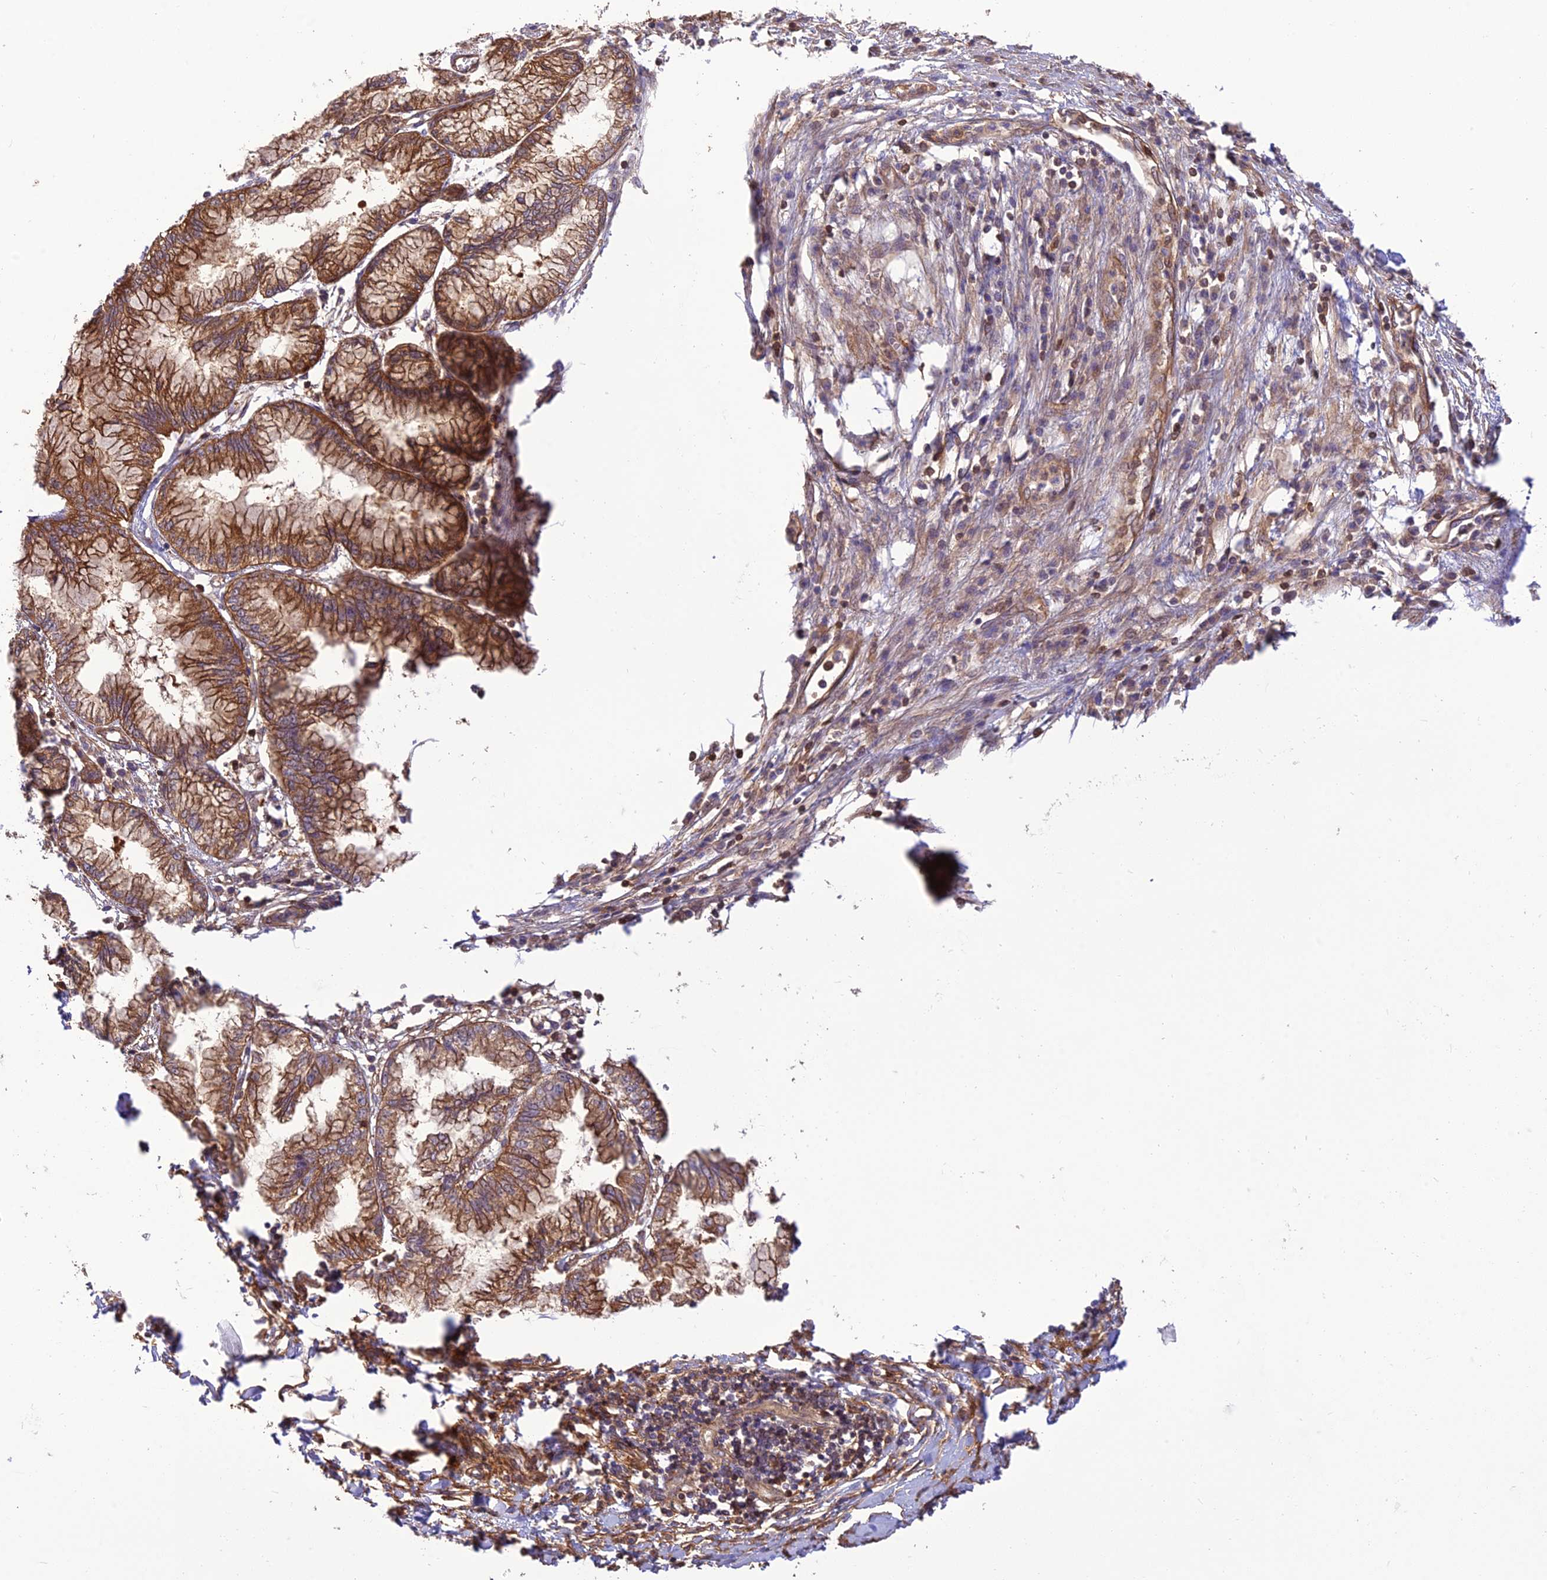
{"staining": {"intensity": "moderate", "quantity": ">75%", "location": "cytoplasmic/membranous"}, "tissue": "pancreatic cancer", "cell_type": "Tumor cells", "image_type": "cancer", "snomed": [{"axis": "morphology", "description": "Adenocarcinoma, NOS"}, {"axis": "topography", "description": "Pancreas"}], "caption": "A brown stain labels moderate cytoplasmic/membranous staining of a protein in human adenocarcinoma (pancreatic) tumor cells.", "gene": "HPSE2", "patient": {"sex": "male", "age": 73}}